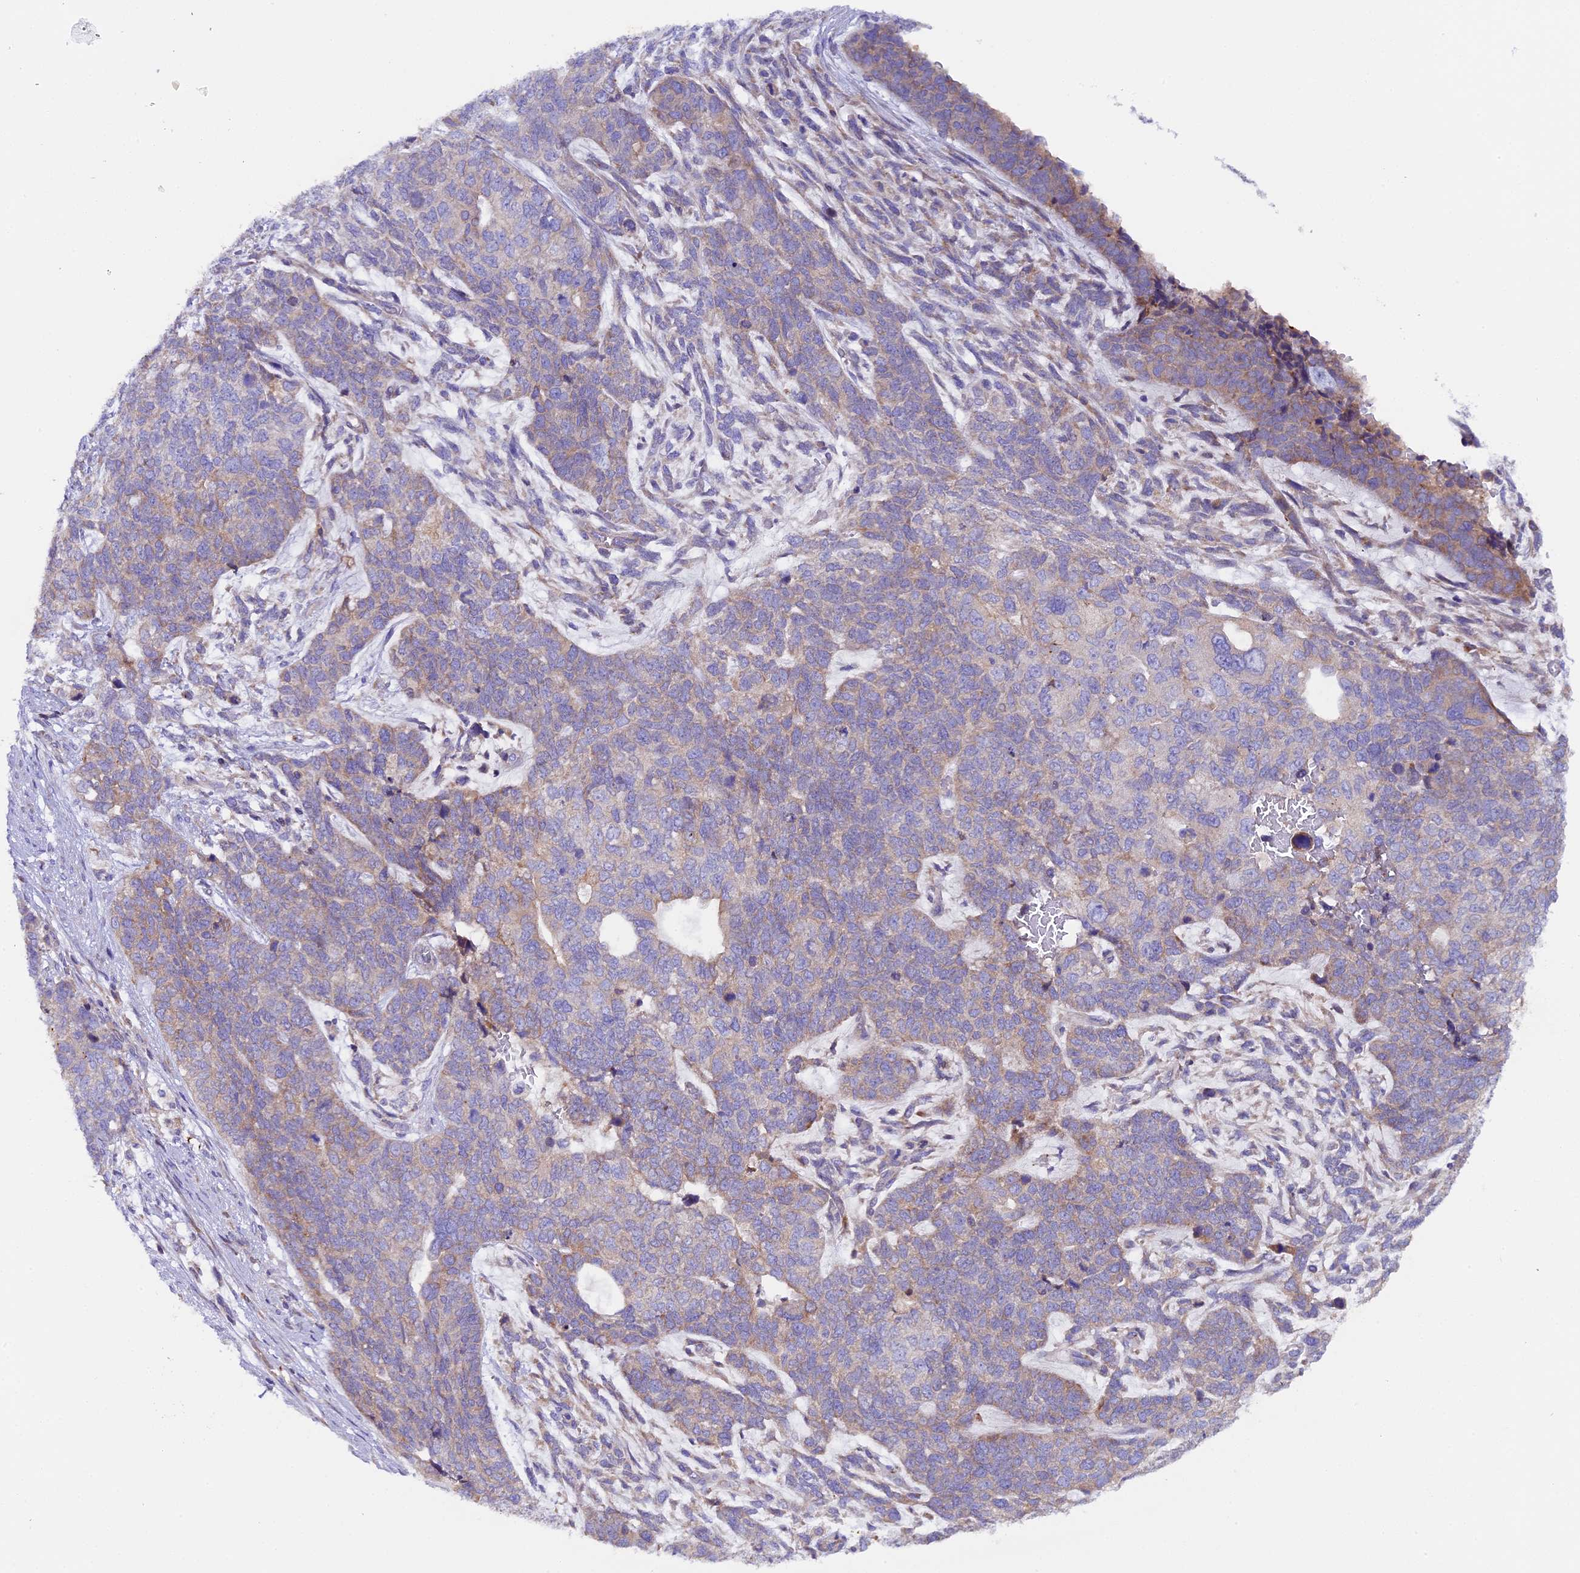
{"staining": {"intensity": "weak", "quantity": "<25%", "location": "cytoplasmic/membranous"}, "tissue": "cervical cancer", "cell_type": "Tumor cells", "image_type": "cancer", "snomed": [{"axis": "morphology", "description": "Squamous cell carcinoma, NOS"}, {"axis": "topography", "description": "Cervix"}], "caption": "Immunohistochemistry image of human cervical squamous cell carcinoma stained for a protein (brown), which shows no staining in tumor cells. (DAB (3,3'-diaminobenzidine) IHC, high magnification).", "gene": "PIGU", "patient": {"sex": "female", "age": 63}}